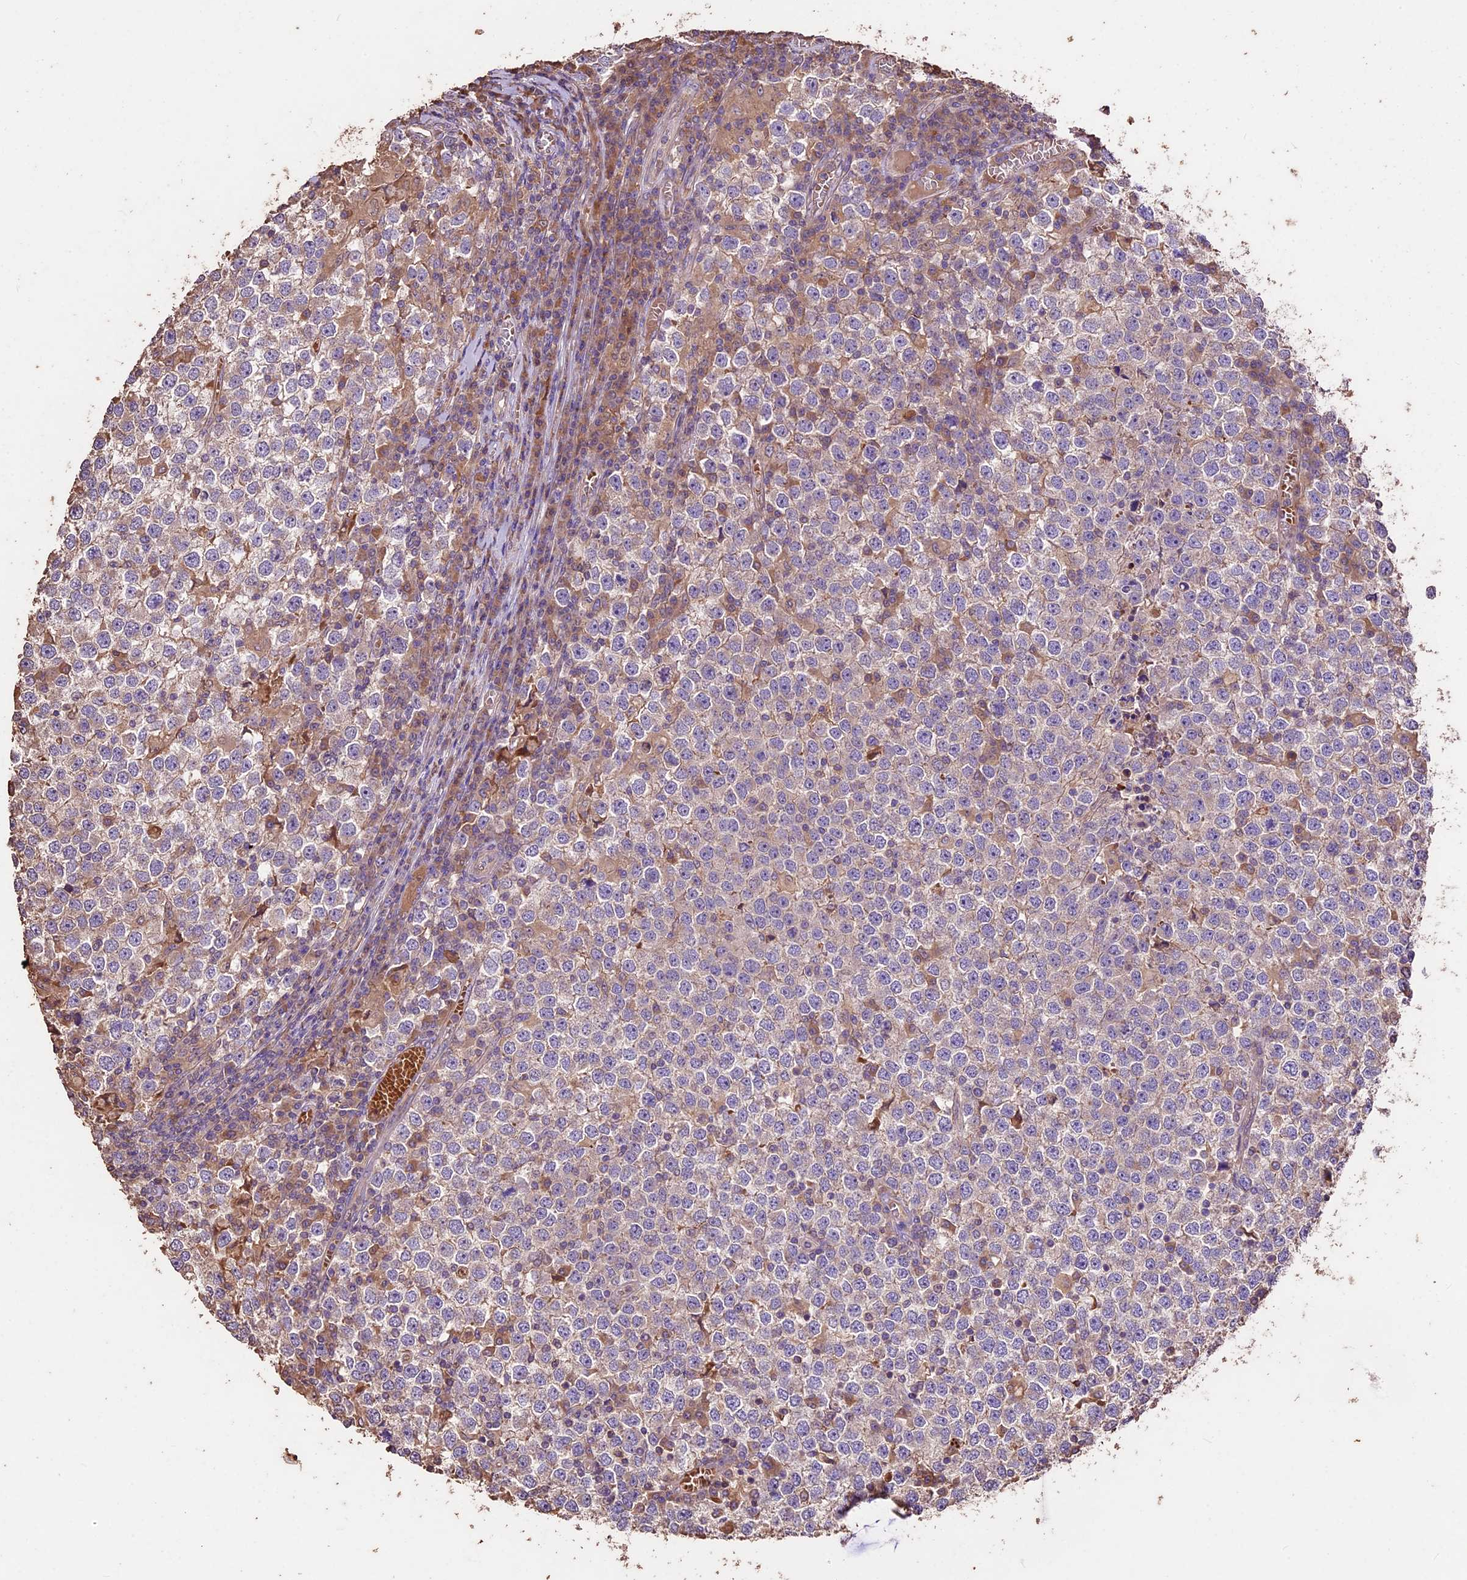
{"staining": {"intensity": "weak", "quantity": "<25%", "location": "cytoplasmic/membranous"}, "tissue": "testis cancer", "cell_type": "Tumor cells", "image_type": "cancer", "snomed": [{"axis": "morphology", "description": "Seminoma, NOS"}, {"axis": "topography", "description": "Testis"}], "caption": "High power microscopy image of an immunohistochemistry histopathology image of testis cancer (seminoma), revealing no significant staining in tumor cells.", "gene": "CRLF1", "patient": {"sex": "male", "age": 65}}